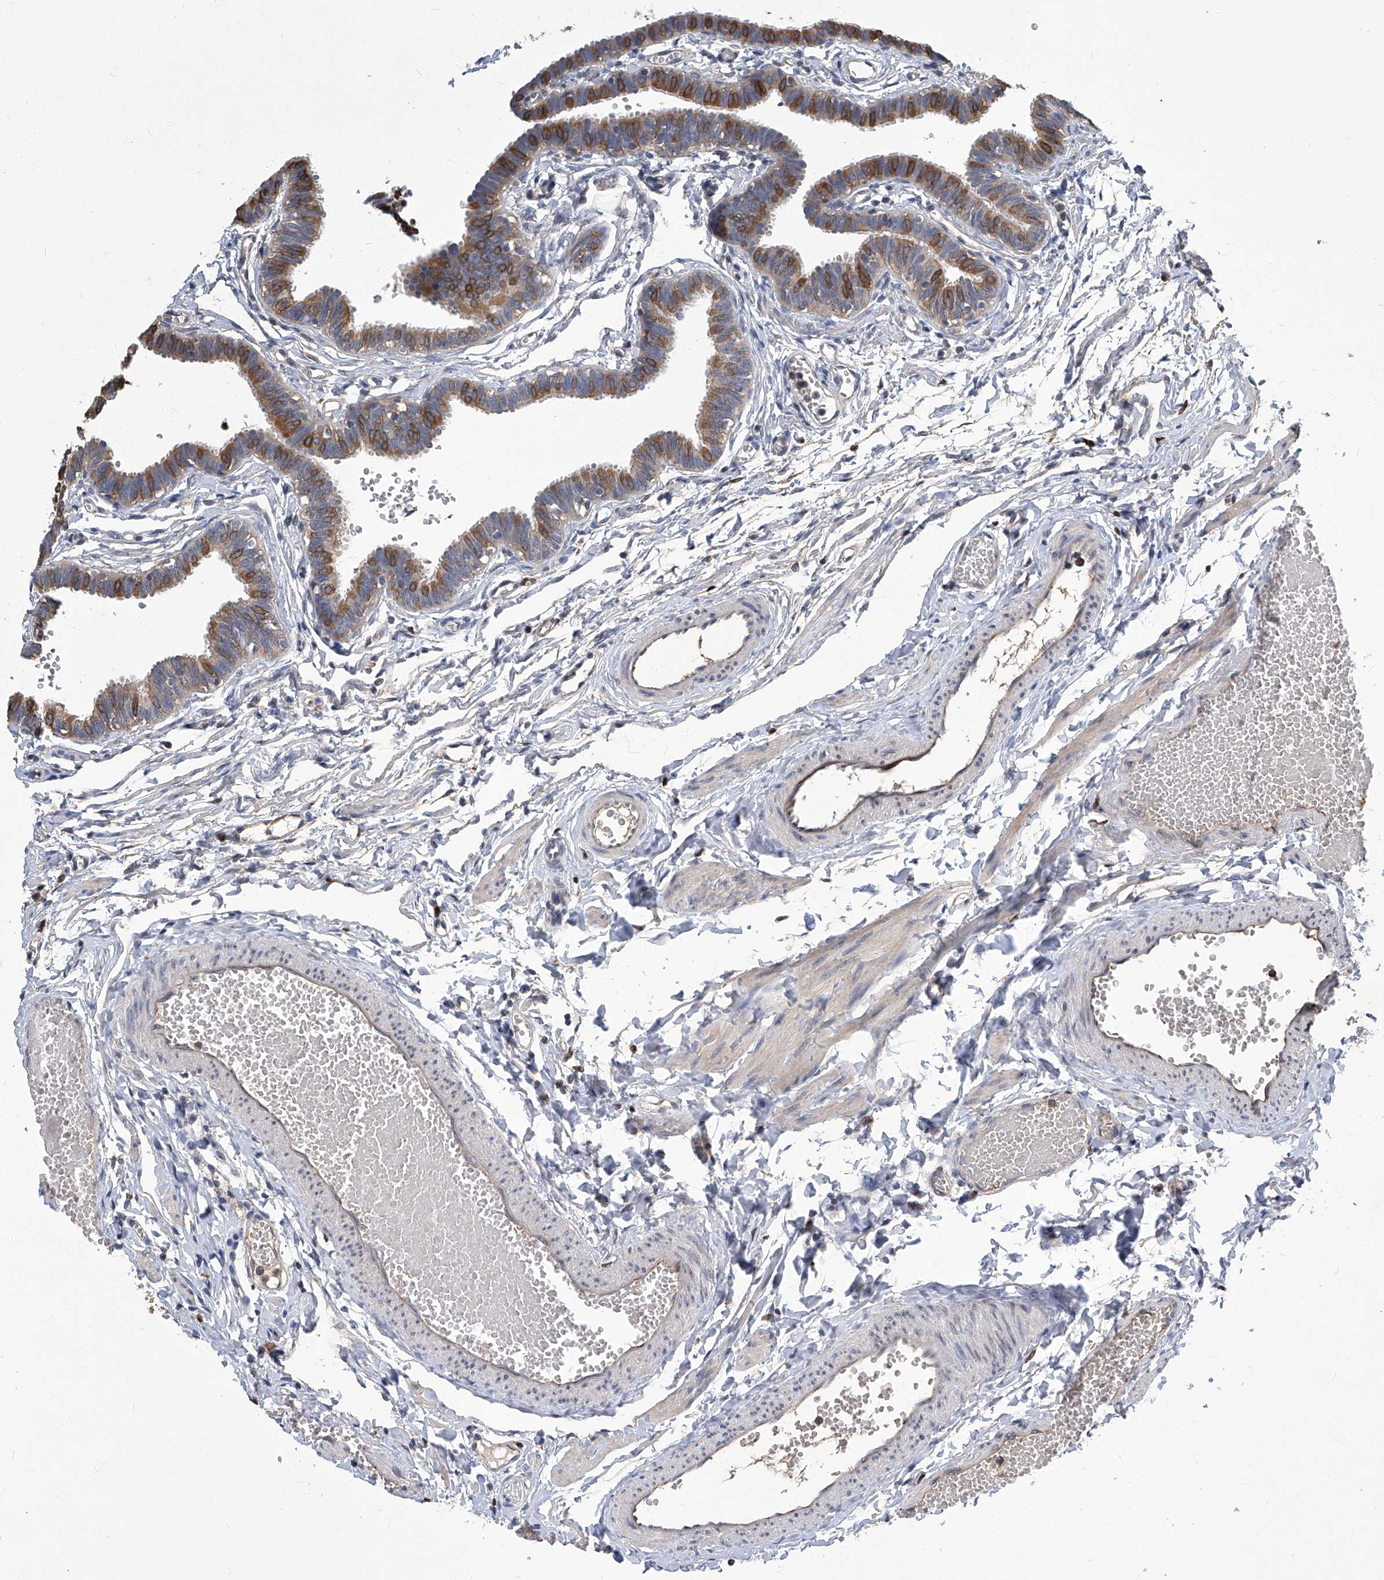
{"staining": {"intensity": "moderate", "quantity": "25%-75%", "location": "cytoplasmic/membranous"}, "tissue": "fallopian tube", "cell_type": "Glandular cells", "image_type": "normal", "snomed": [{"axis": "morphology", "description": "Normal tissue, NOS"}, {"axis": "topography", "description": "Fallopian tube"}, {"axis": "topography", "description": "Ovary"}], "caption": "Immunohistochemical staining of normal fallopian tube displays medium levels of moderate cytoplasmic/membranous expression in about 25%-75% of glandular cells. The staining was performed using DAB (3,3'-diaminobenzidine), with brown indicating positive protein expression. Nuclei are stained blue with hematoxylin.", "gene": "TGFBR1", "patient": {"sex": "female", "age": 23}}